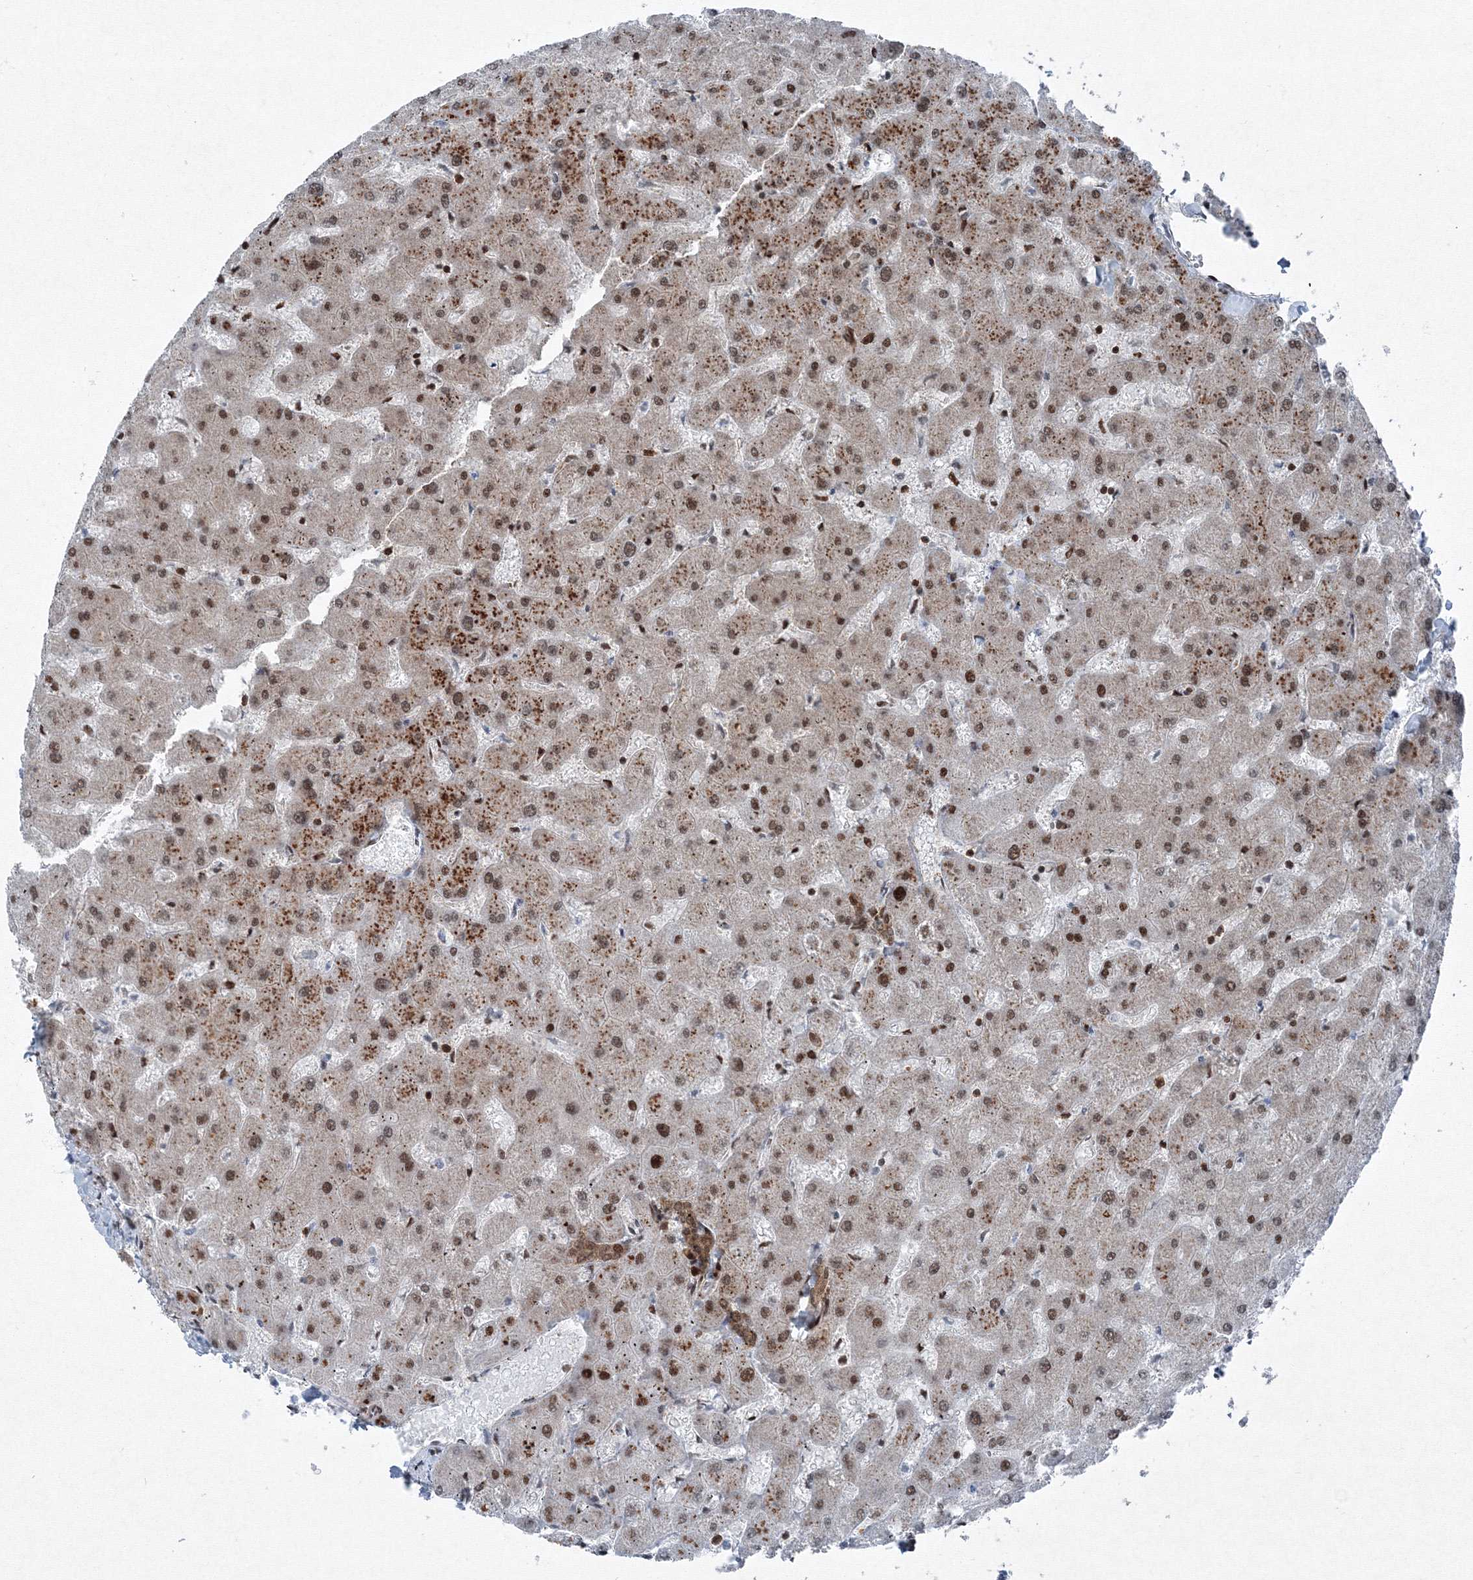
{"staining": {"intensity": "moderate", "quantity": ">75%", "location": "cytoplasmic/membranous,nuclear"}, "tissue": "liver", "cell_type": "Cholangiocytes", "image_type": "normal", "snomed": [{"axis": "morphology", "description": "Normal tissue, NOS"}, {"axis": "topography", "description": "Liver"}], "caption": "Immunohistochemistry (DAB (3,3'-diaminobenzidine)) staining of unremarkable human liver displays moderate cytoplasmic/membranous,nuclear protein staining in approximately >75% of cholangiocytes. Immunohistochemistry (ihc) stains the protein in brown and the nuclei are stained blue.", "gene": "SNRPC", "patient": {"sex": "female", "age": 63}}